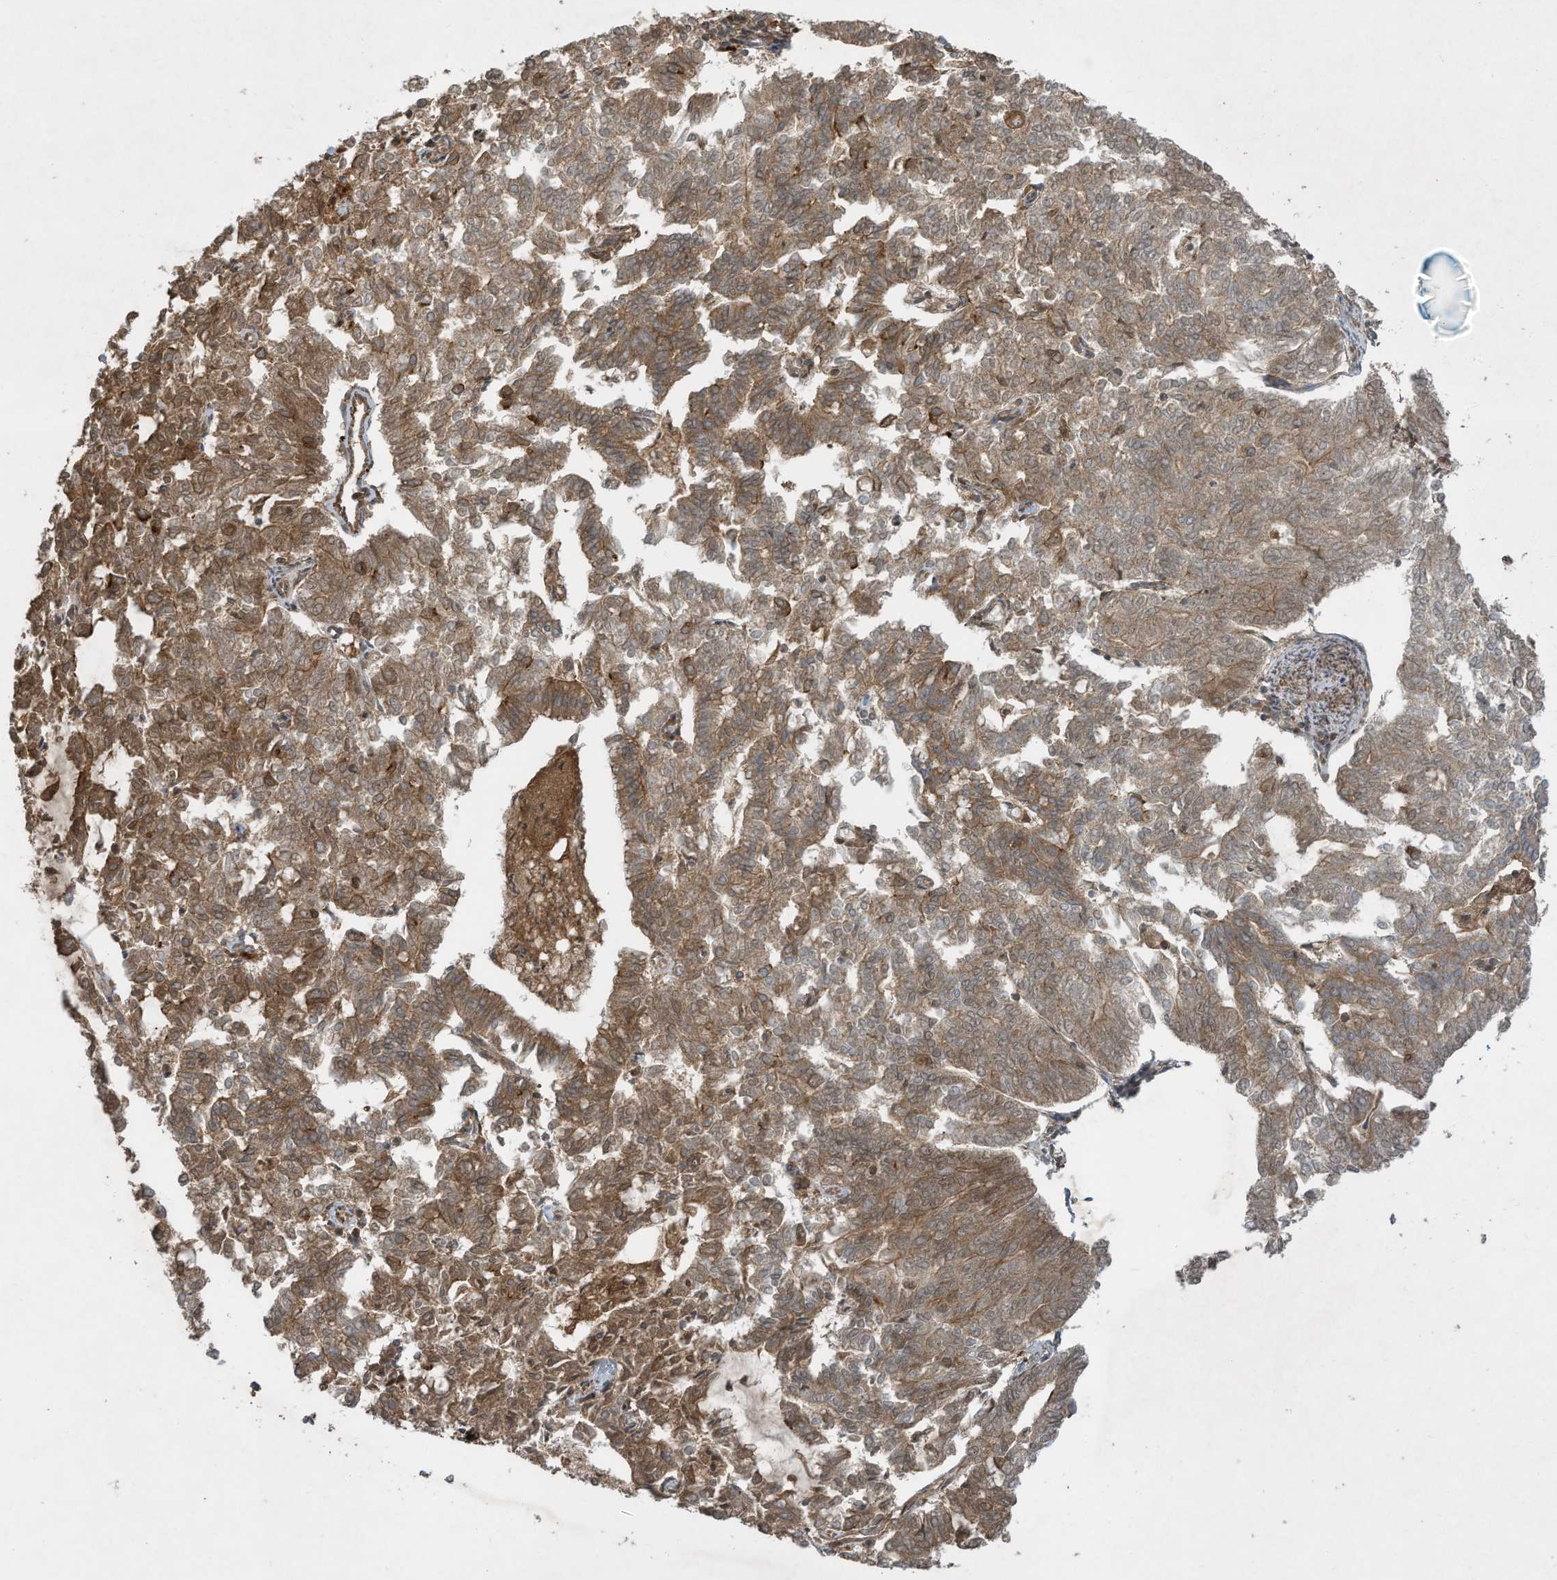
{"staining": {"intensity": "moderate", "quantity": ">75%", "location": "cytoplasmic/membranous,nuclear"}, "tissue": "endometrial cancer", "cell_type": "Tumor cells", "image_type": "cancer", "snomed": [{"axis": "morphology", "description": "Adenocarcinoma, NOS"}, {"axis": "topography", "description": "Endometrium"}], "caption": "This image shows immunohistochemistry (IHC) staining of endometrial cancer (adenocarcinoma), with medium moderate cytoplasmic/membranous and nuclear positivity in about >75% of tumor cells.", "gene": "DDIT4", "patient": {"sex": "female", "age": 79}}